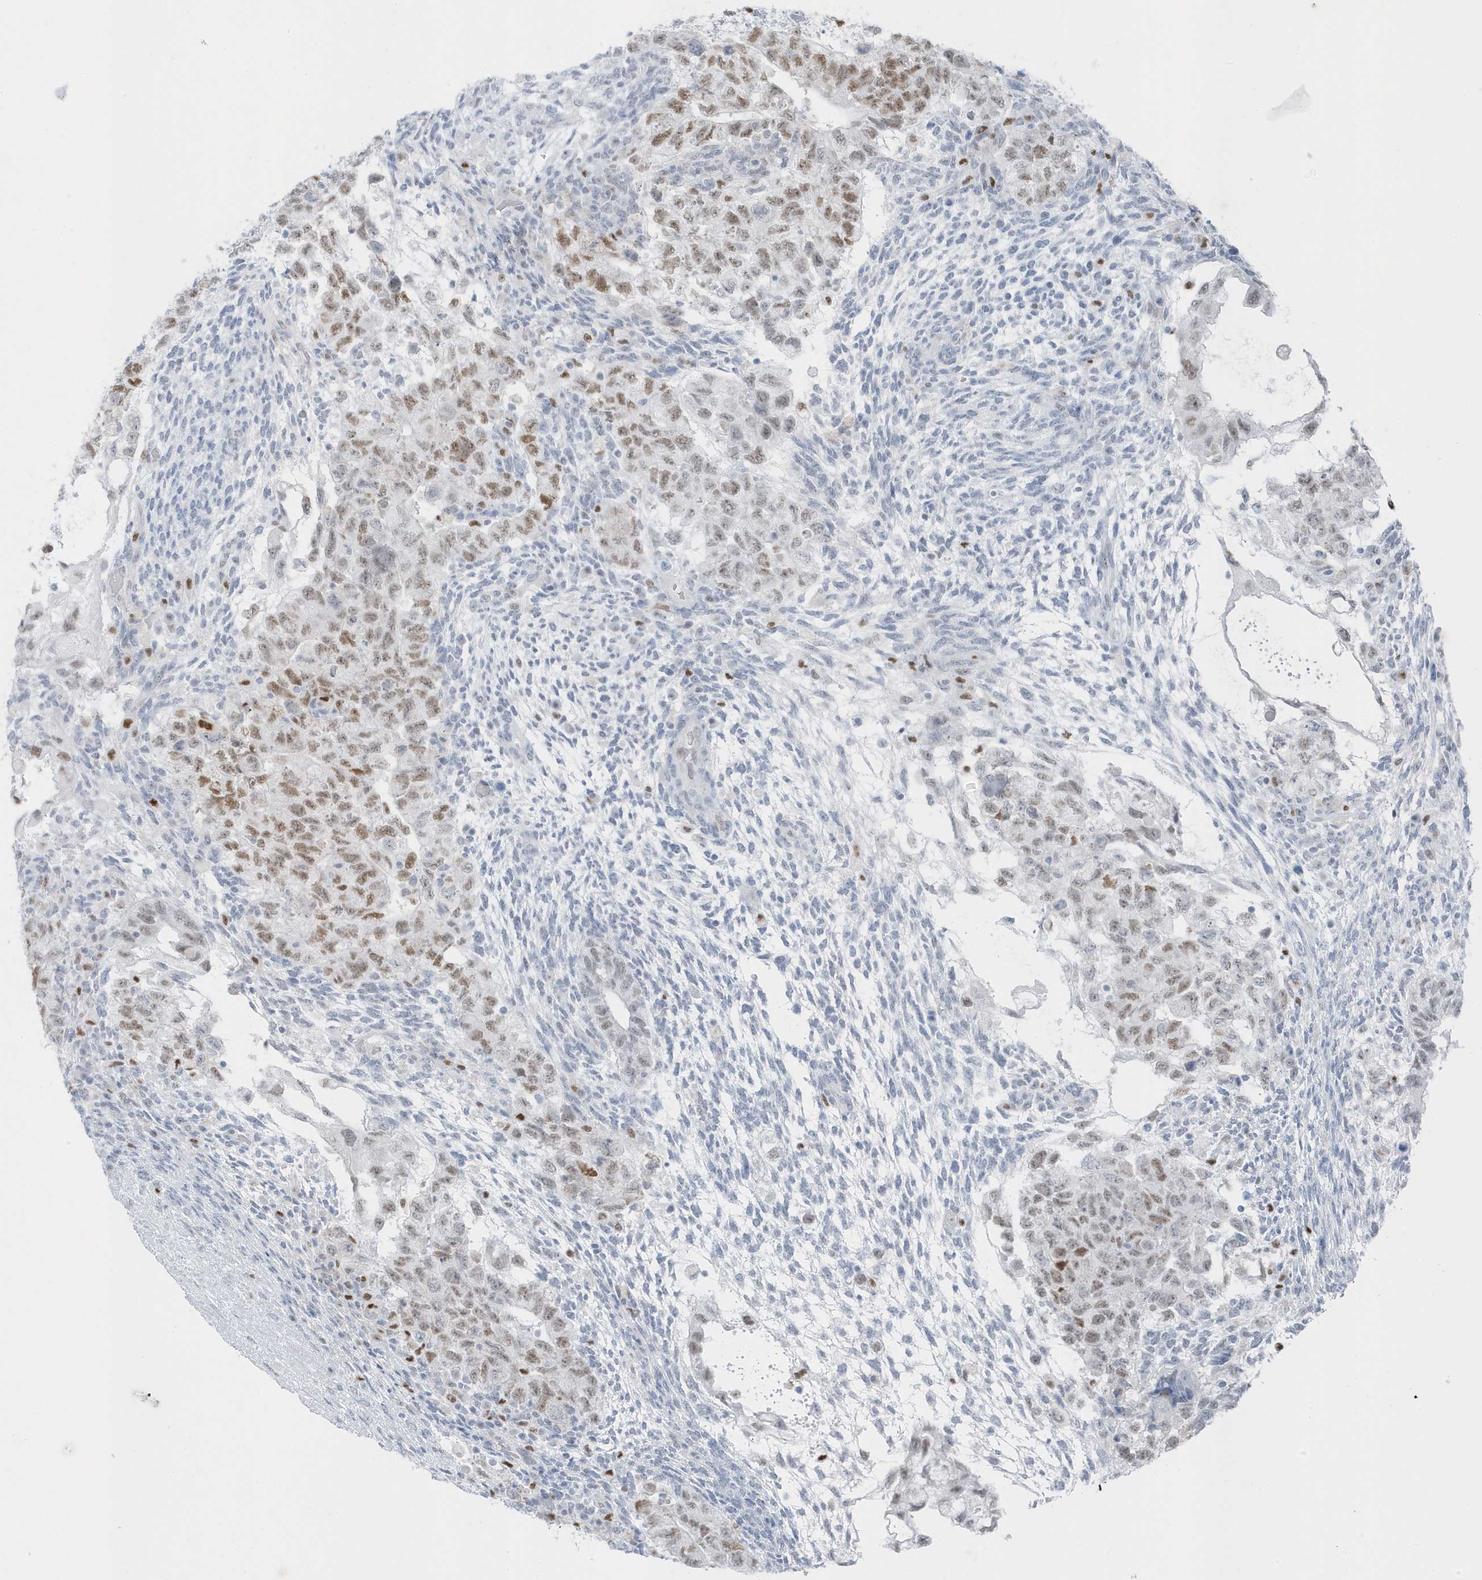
{"staining": {"intensity": "moderate", "quantity": ">75%", "location": "nuclear"}, "tissue": "testis cancer", "cell_type": "Tumor cells", "image_type": "cancer", "snomed": [{"axis": "morphology", "description": "Normal tissue, NOS"}, {"axis": "morphology", "description": "Carcinoma, Embryonal, NOS"}, {"axis": "topography", "description": "Testis"}], "caption": "Testis cancer (embryonal carcinoma) stained with a protein marker reveals moderate staining in tumor cells.", "gene": "SMIM34", "patient": {"sex": "male", "age": 36}}